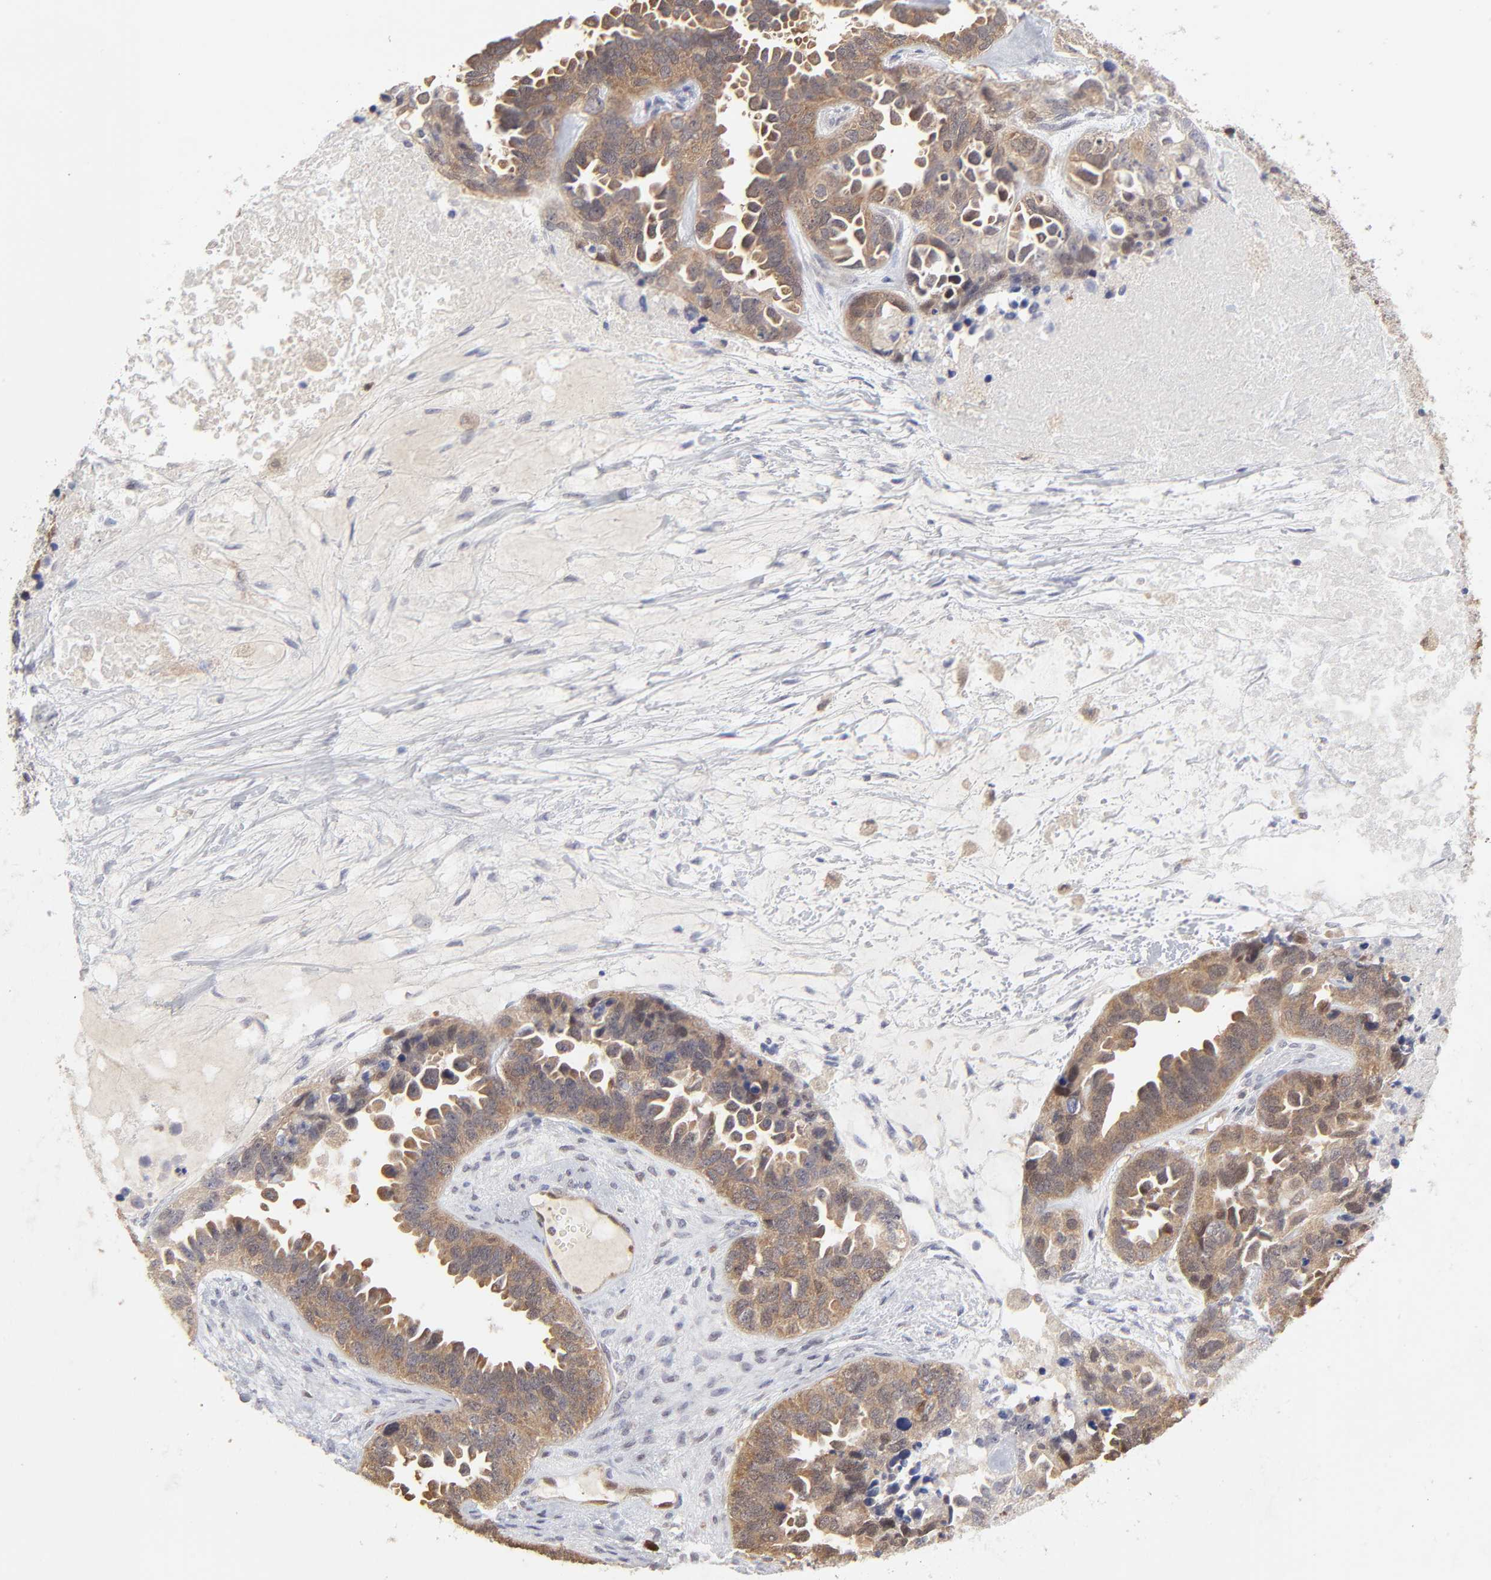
{"staining": {"intensity": "weak", "quantity": ">75%", "location": "cytoplasmic/membranous"}, "tissue": "ovarian cancer", "cell_type": "Tumor cells", "image_type": "cancer", "snomed": [{"axis": "morphology", "description": "Cystadenocarcinoma, serous, NOS"}, {"axis": "topography", "description": "Ovary"}], "caption": "IHC (DAB (3,3'-diaminobenzidine)) staining of ovarian serous cystadenocarcinoma exhibits weak cytoplasmic/membranous protein staining in about >75% of tumor cells.", "gene": "CASP3", "patient": {"sex": "female", "age": 82}}